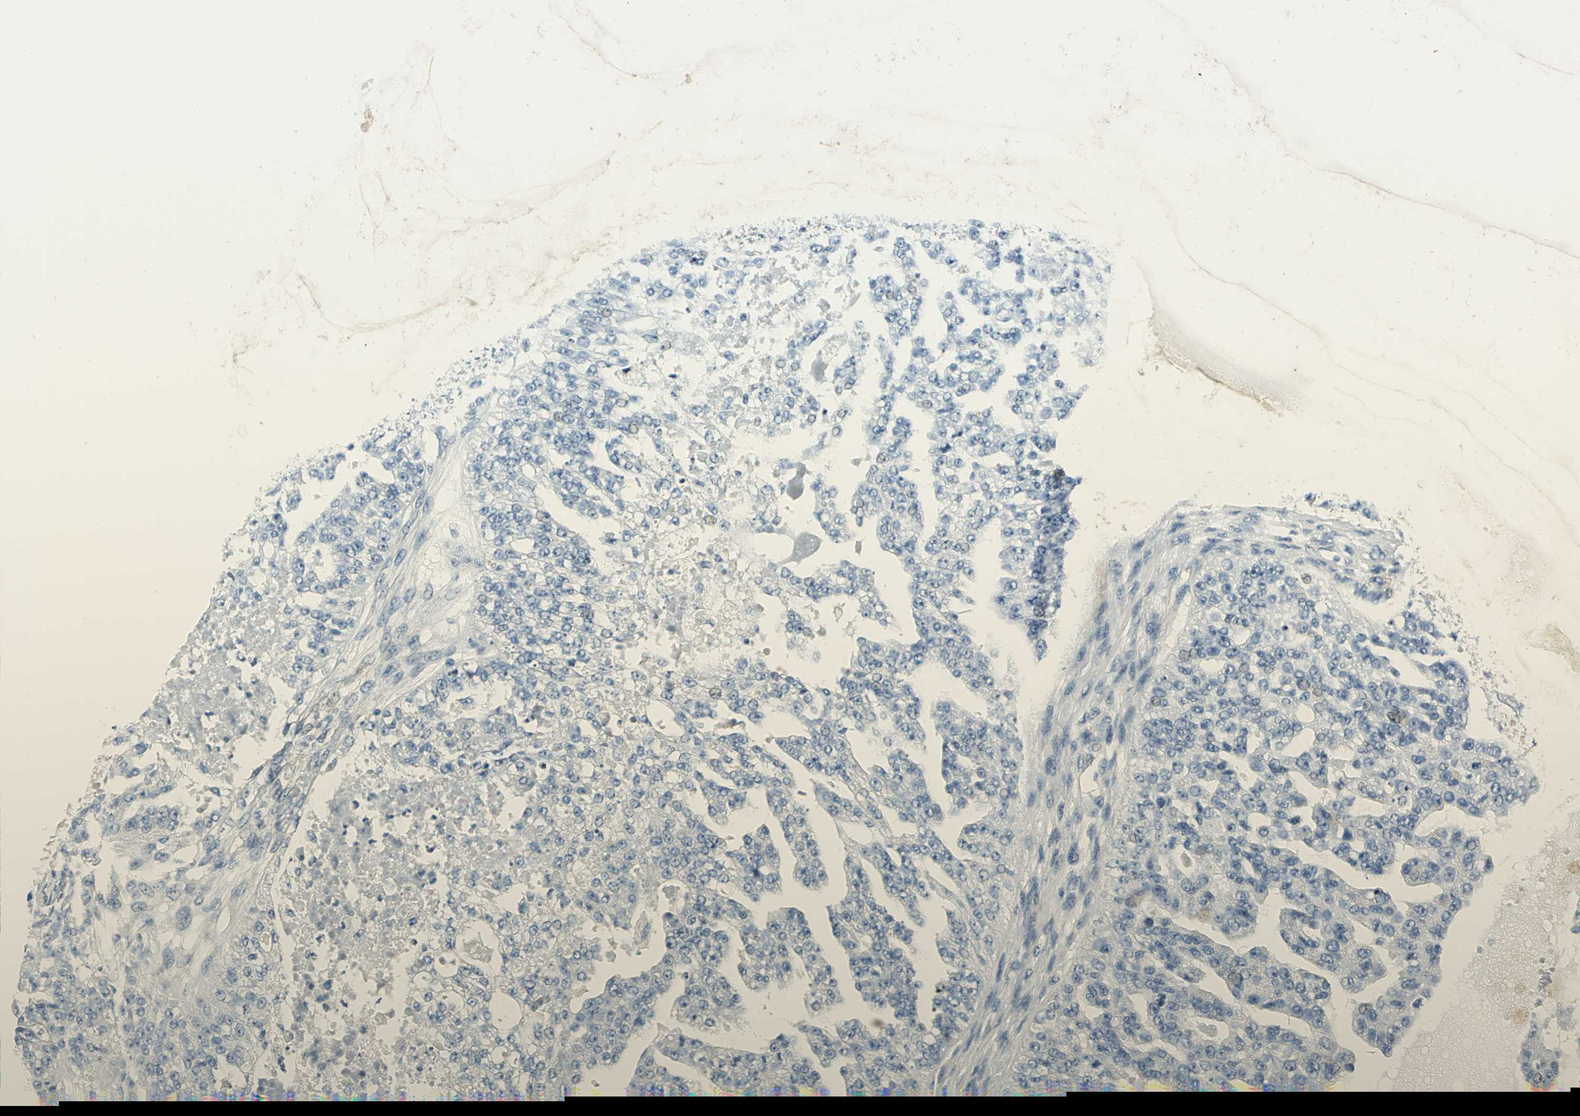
{"staining": {"intensity": "negative", "quantity": "none", "location": "none"}, "tissue": "ovarian cancer", "cell_type": "Tumor cells", "image_type": "cancer", "snomed": [{"axis": "morphology", "description": "Carcinoma, NOS"}, {"axis": "topography", "description": "Soft tissue"}, {"axis": "topography", "description": "Ovary"}], "caption": "Immunohistochemistry (IHC) histopathology image of human ovarian carcinoma stained for a protein (brown), which displays no expression in tumor cells.", "gene": "UCHL1", "patient": {"sex": "female", "age": 54}}